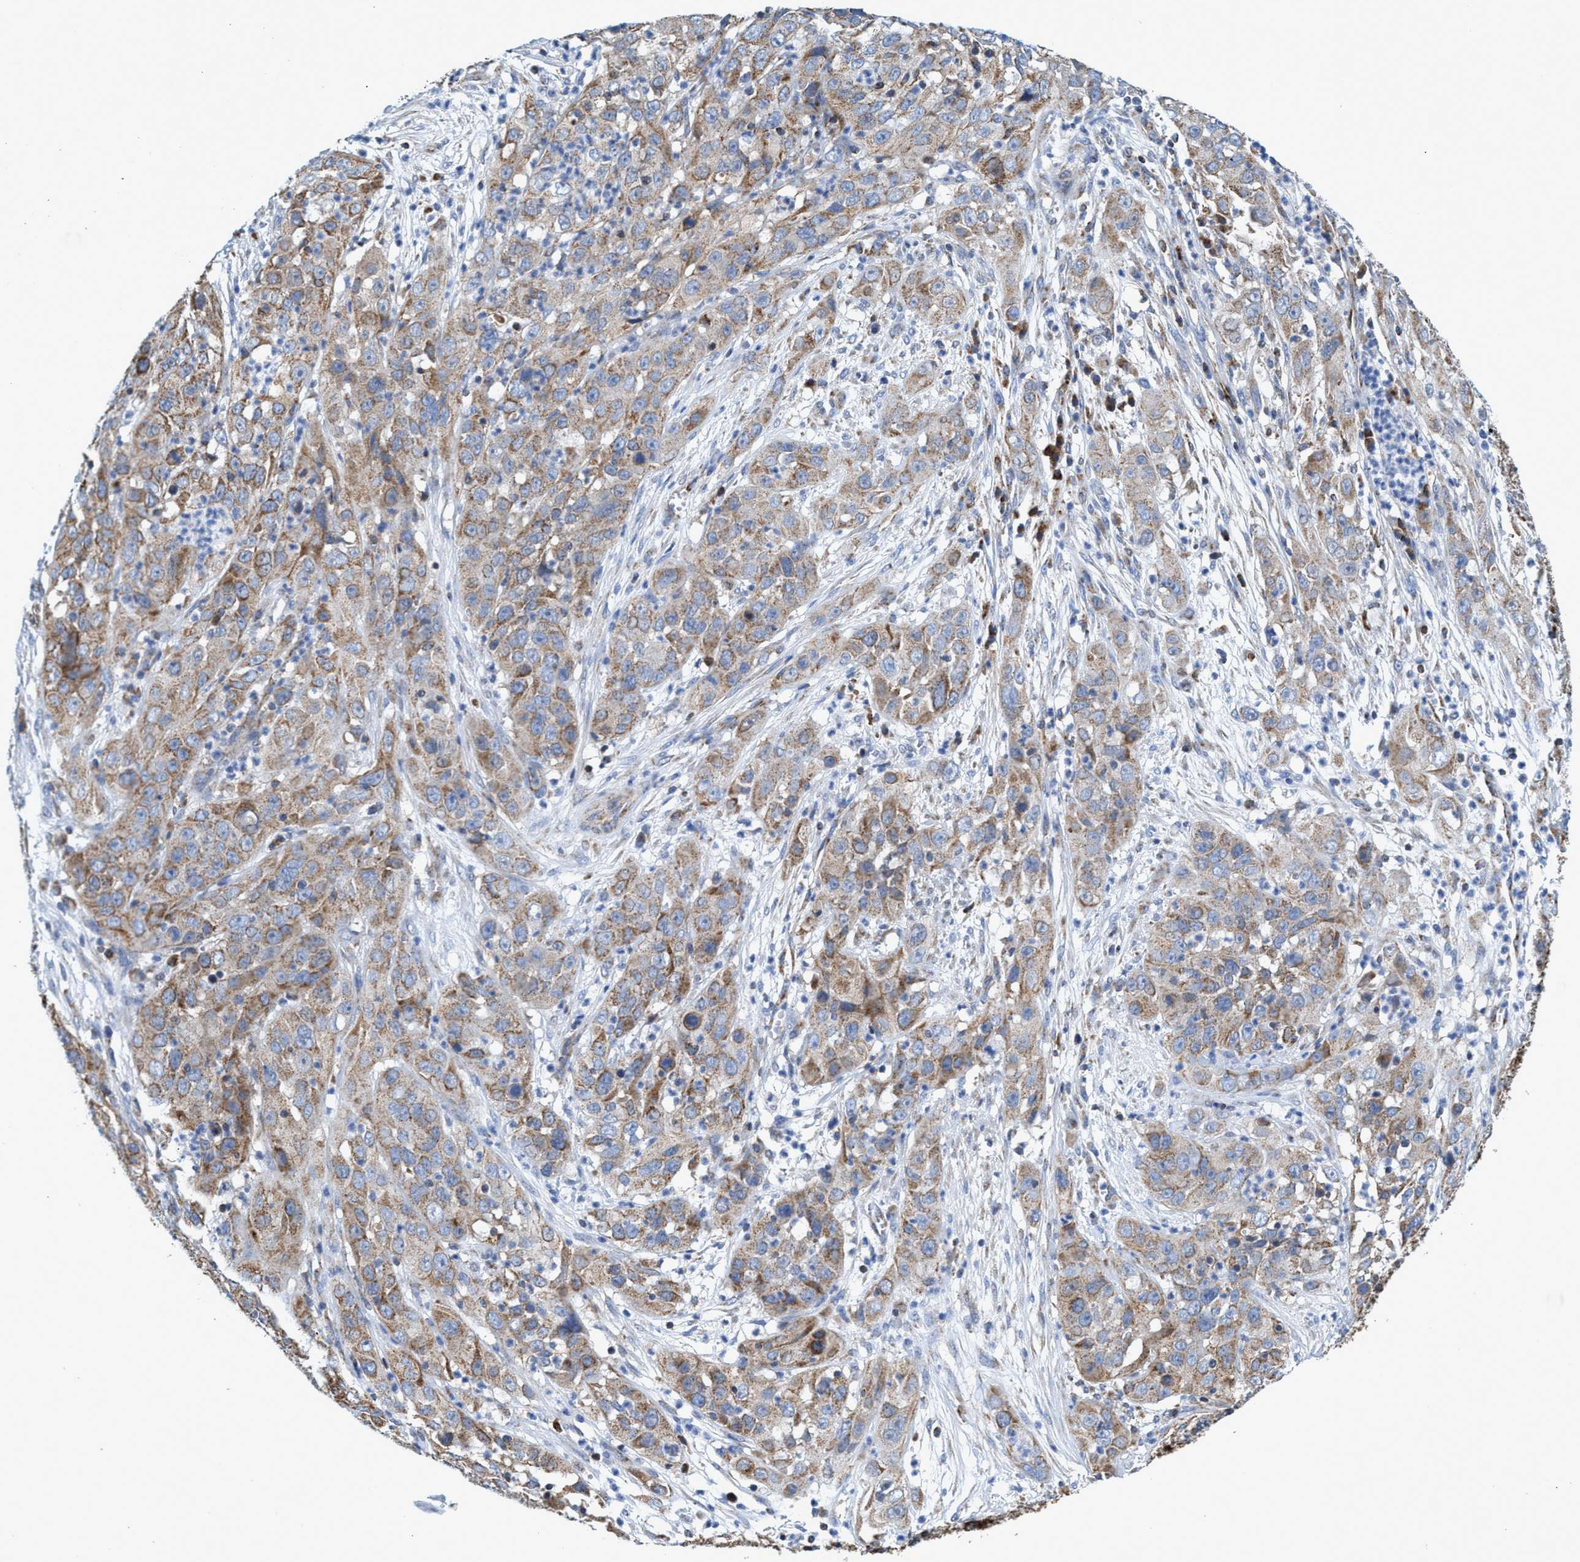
{"staining": {"intensity": "moderate", "quantity": "25%-75%", "location": "cytoplasmic/membranous"}, "tissue": "cervical cancer", "cell_type": "Tumor cells", "image_type": "cancer", "snomed": [{"axis": "morphology", "description": "Squamous cell carcinoma, NOS"}, {"axis": "topography", "description": "Cervix"}], "caption": "Squamous cell carcinoma (cervical) stained for a protein reveals moderate cytoplasmic/membranous positivity in tumor cells.", "gene": "CRYZ", "patient": {"sex": "female", "age": 32}}